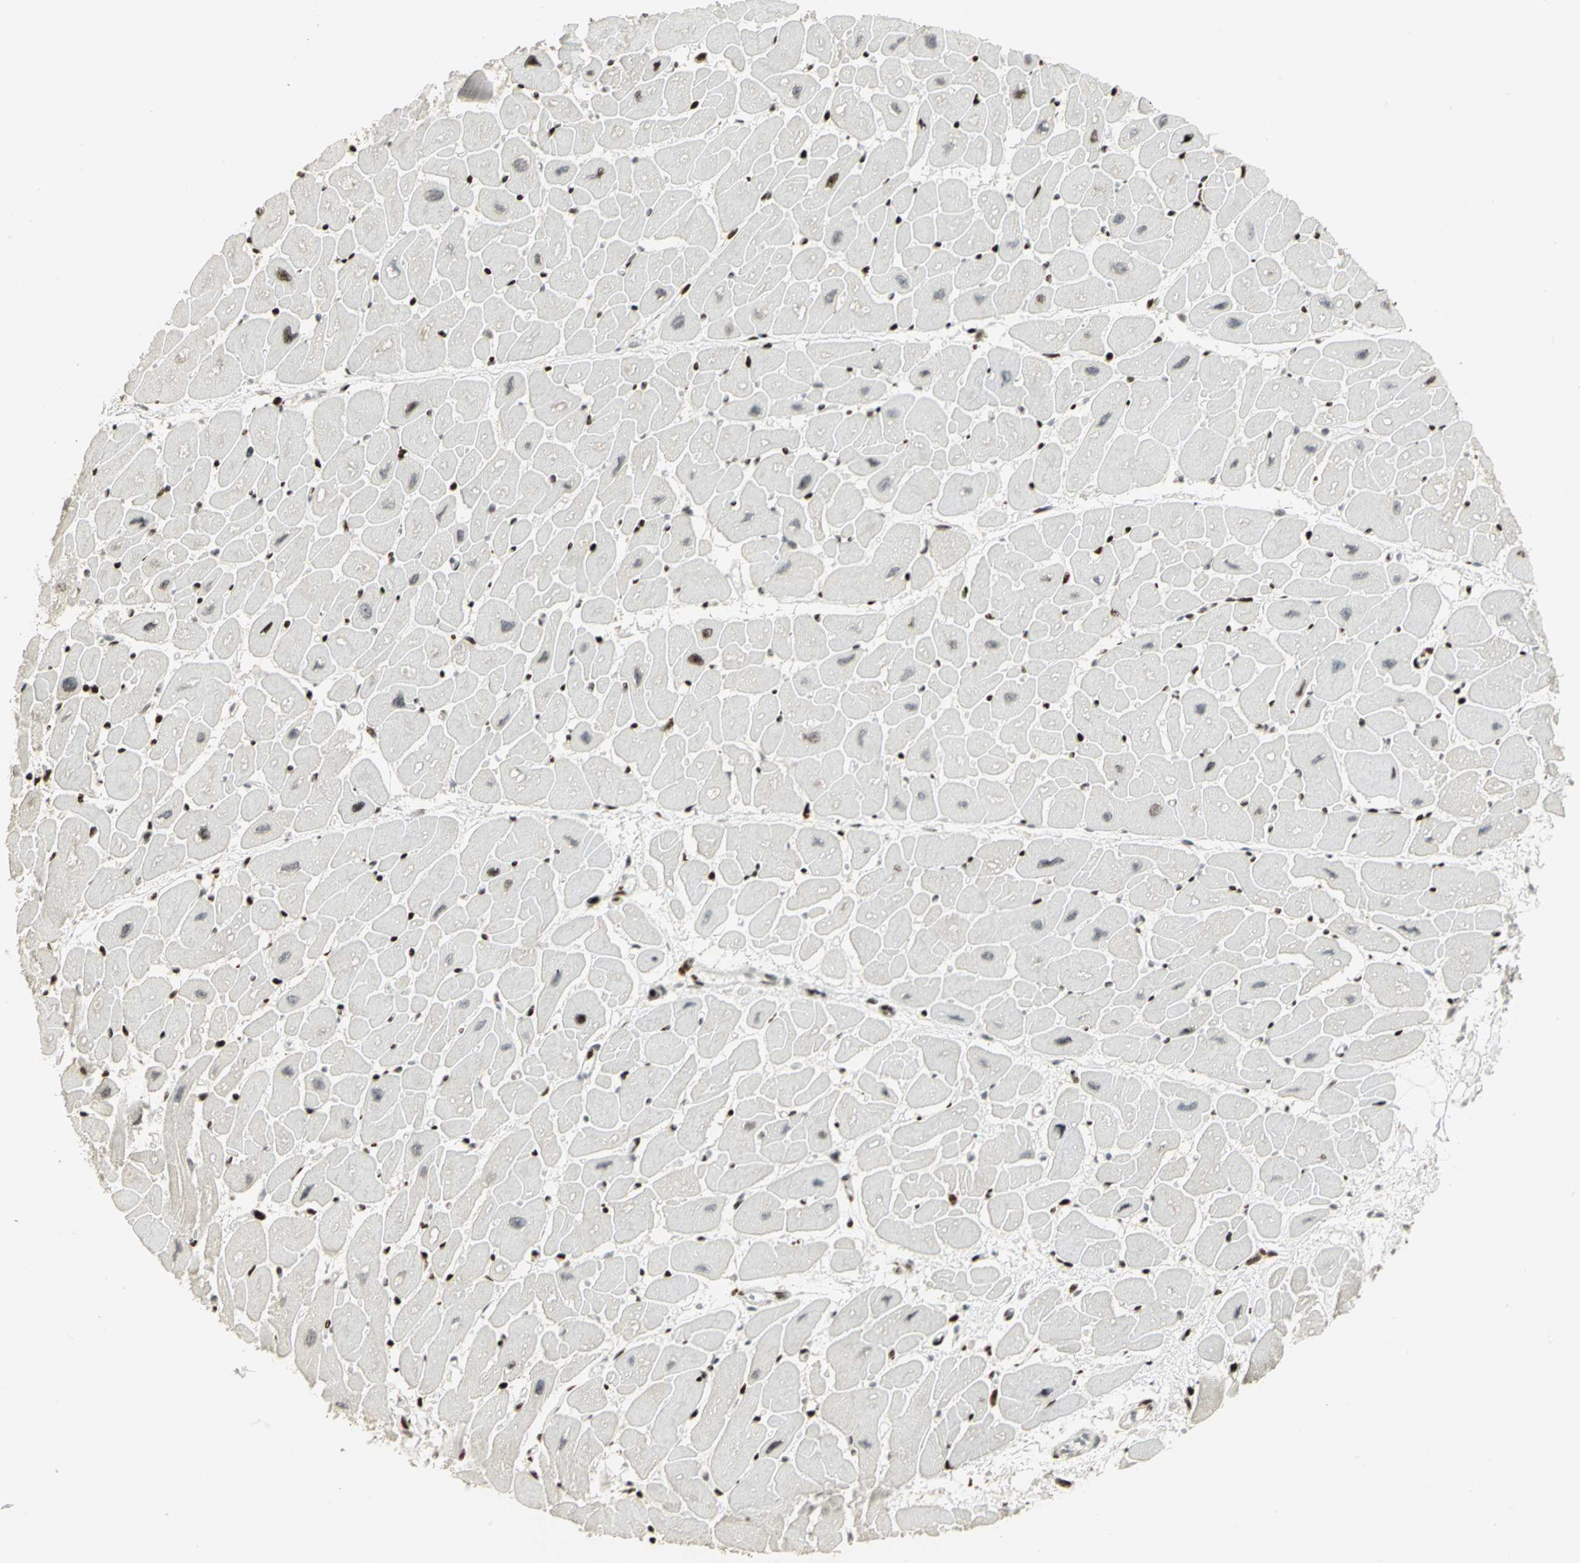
{"staining": {"intensity": "strong", "quantity": "25%-75%", "location": "nuclear"}, "tissue": "heart muscle", "cell_type": "Cardiomyocytes", "image_type": "normal", "snomed": [{"axis": "morphology", "description": "Normal tissue, NOS"}, {"axis": "topography", "description": "Heart"}], "caption": "Immunohistochemistry (IHC) histopathology image of benign heart muscle: heart muscle stained using immunohistochemistry demonstrates high levels of strong protein expression localized specifically in the nuclear of cardiomyocytes, appearing as a nuclear brown color.", "gene": "KDM1A", "patient": {"sex": "female", "age": 54}}